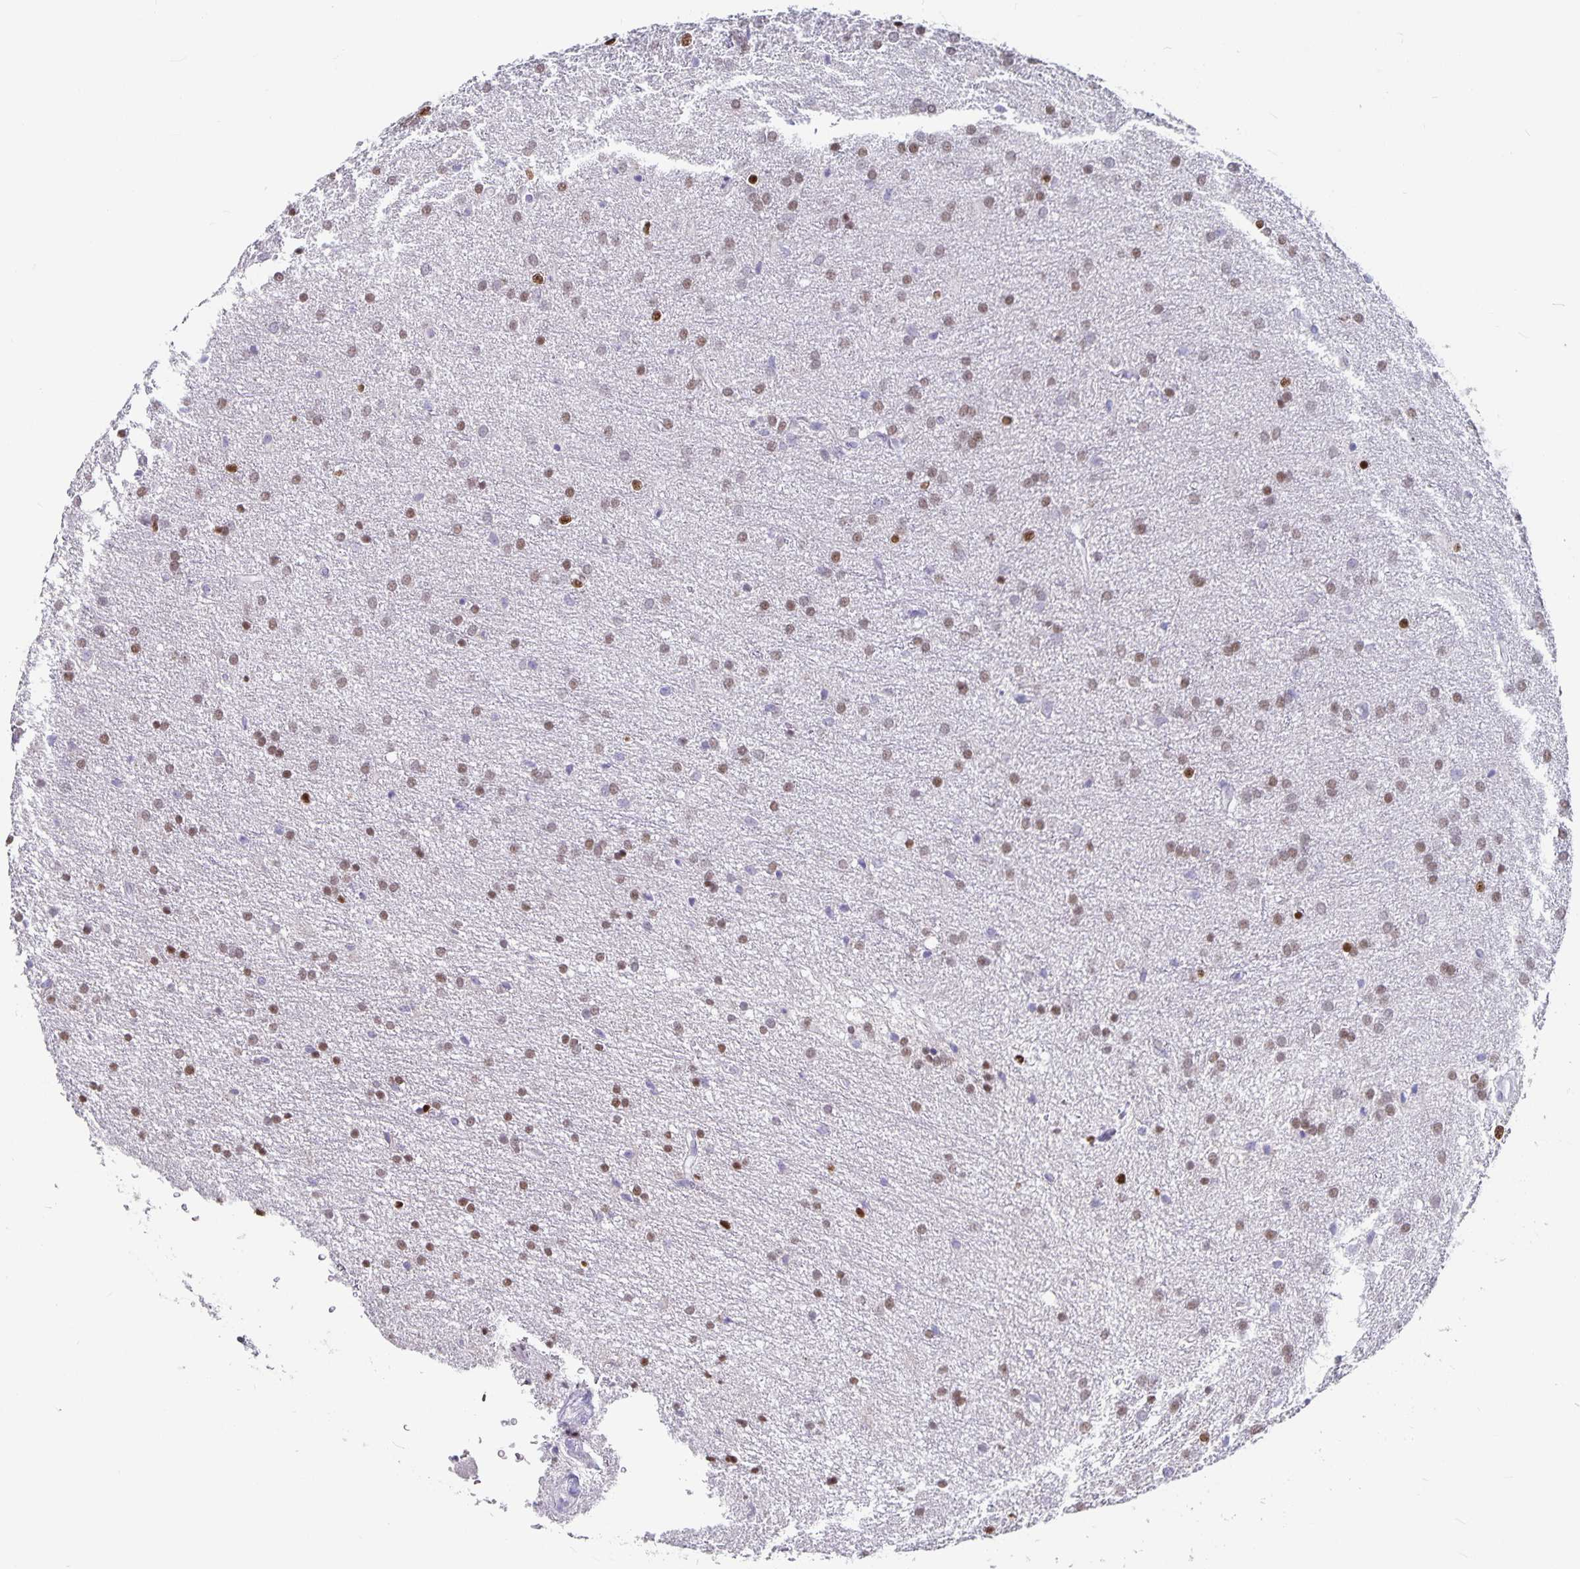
{"staining": {"intensity": "weak", "quantity": ">75%", "location": "nuclear"}, "tissue": "glioma", "cell_type": "Tumor cells", "image_type": "cancer", "snomed": [{"axis": "morphology", "description": "Glioma, malignant, Low grade"}, {"axis": "topography", "description": "Brain"}], "caption": "The image shows staining of glioma, revealing weak nuclear protein expression (brown color) within tumor cells. The protein is stained brown, and the nuclei are stained in blue (DAB IHC with brightfield microscopy, high magnification).", "gene": "OLIG2", "patient": {"sex": "female", "age": 32}}